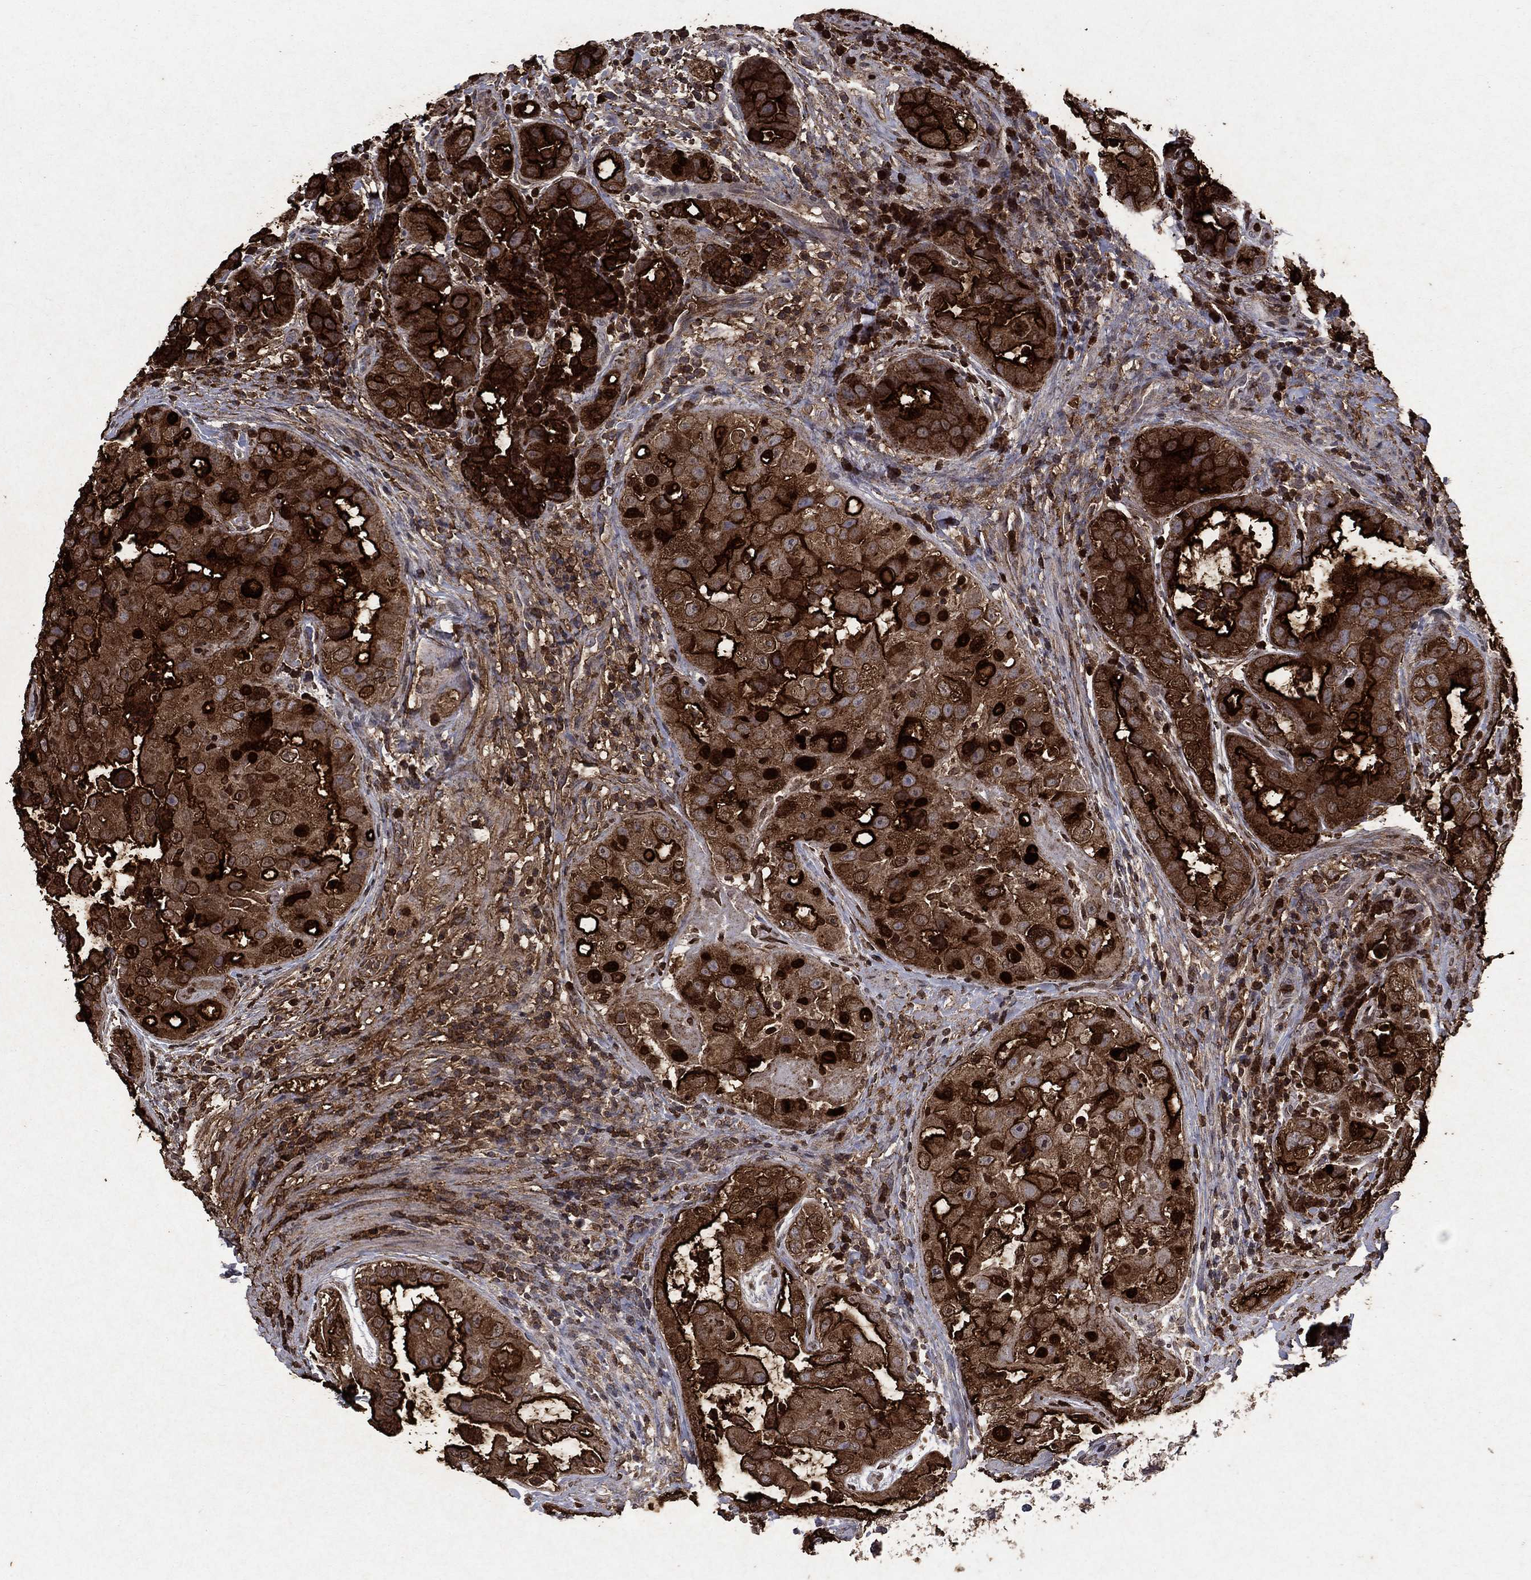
{"staining": {"intensity": "strong", "quantity": "25%-75%", "location": "cytoplasmic/membranous"}, "tissue": "urothelial cancer", "cell_type": "Tumor cells", "image_type": "cancer", "snomed": [{"axis": "morphology", "description": "Urothelial carcinoma, High grade"}, {"axis": "topography", "description": "Urinary bladder"}], "caption": "This micrograph reveals immunohistochemistry (IHC) staining of urothelial cancer, with high strong cytoplasmic/membranous staining in about 25%-75% of tumor cells.", "gene": "CD24", "patient": {"sex": "female", "age": 41}}